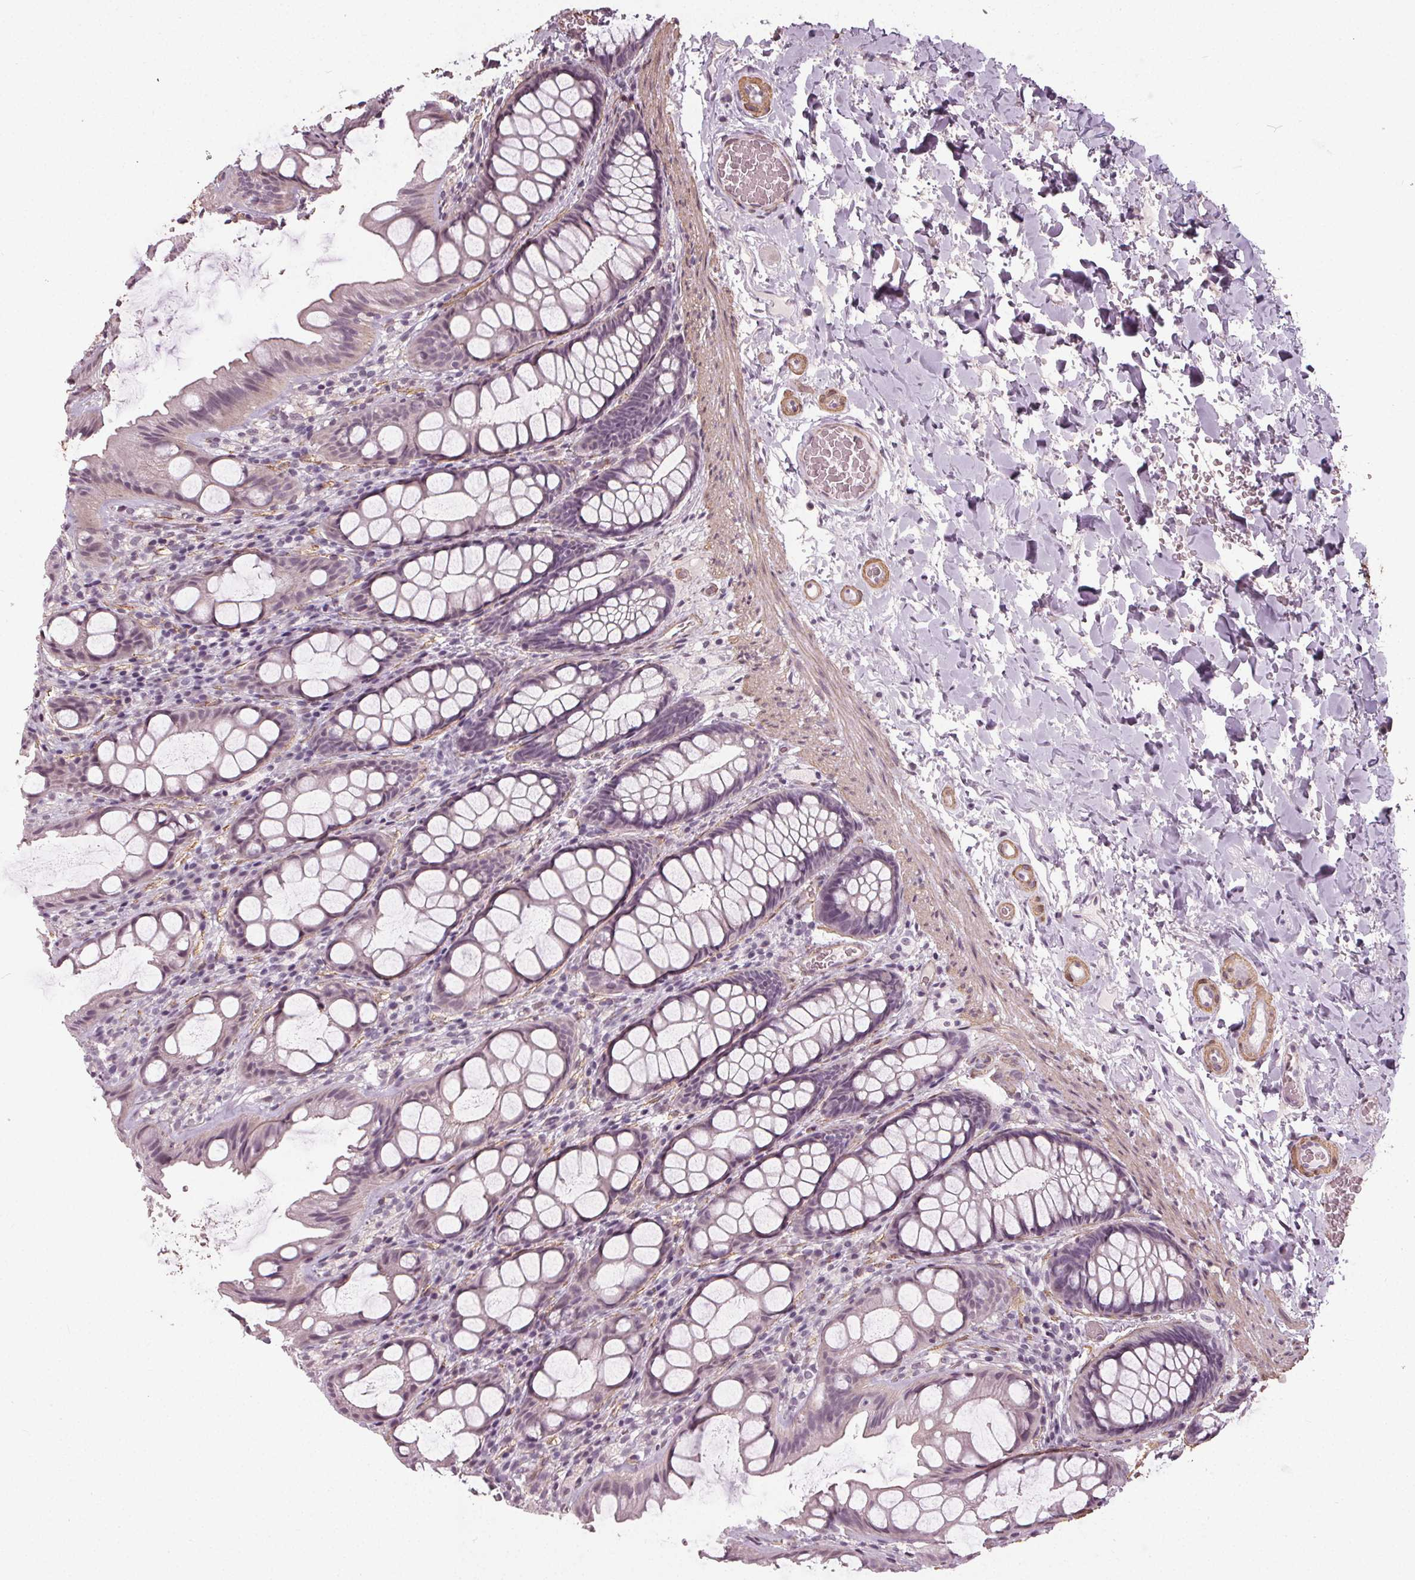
{"staining": {"intensity": "negative", "quantity": "none", "location": "none"}, "tissue": "colon", "cell_type": "Endothelial cells", "image_type": "normal", "snomed": [{"axis": "morphology", "description": "Normal tissue, NOS"}, {"axis": "topography", "description": "Colon"}], "caption": "High power microscopy photomicrograph of an immunohistochemistry histopathology image of unremarkable colon, revealing no significant staining in endothelial cells. (Immunohistochemistry (ihc), brightfield microscopy, high magnification).", "gene": "PKP1", "patient": {"sex": "male", "age": 47}}